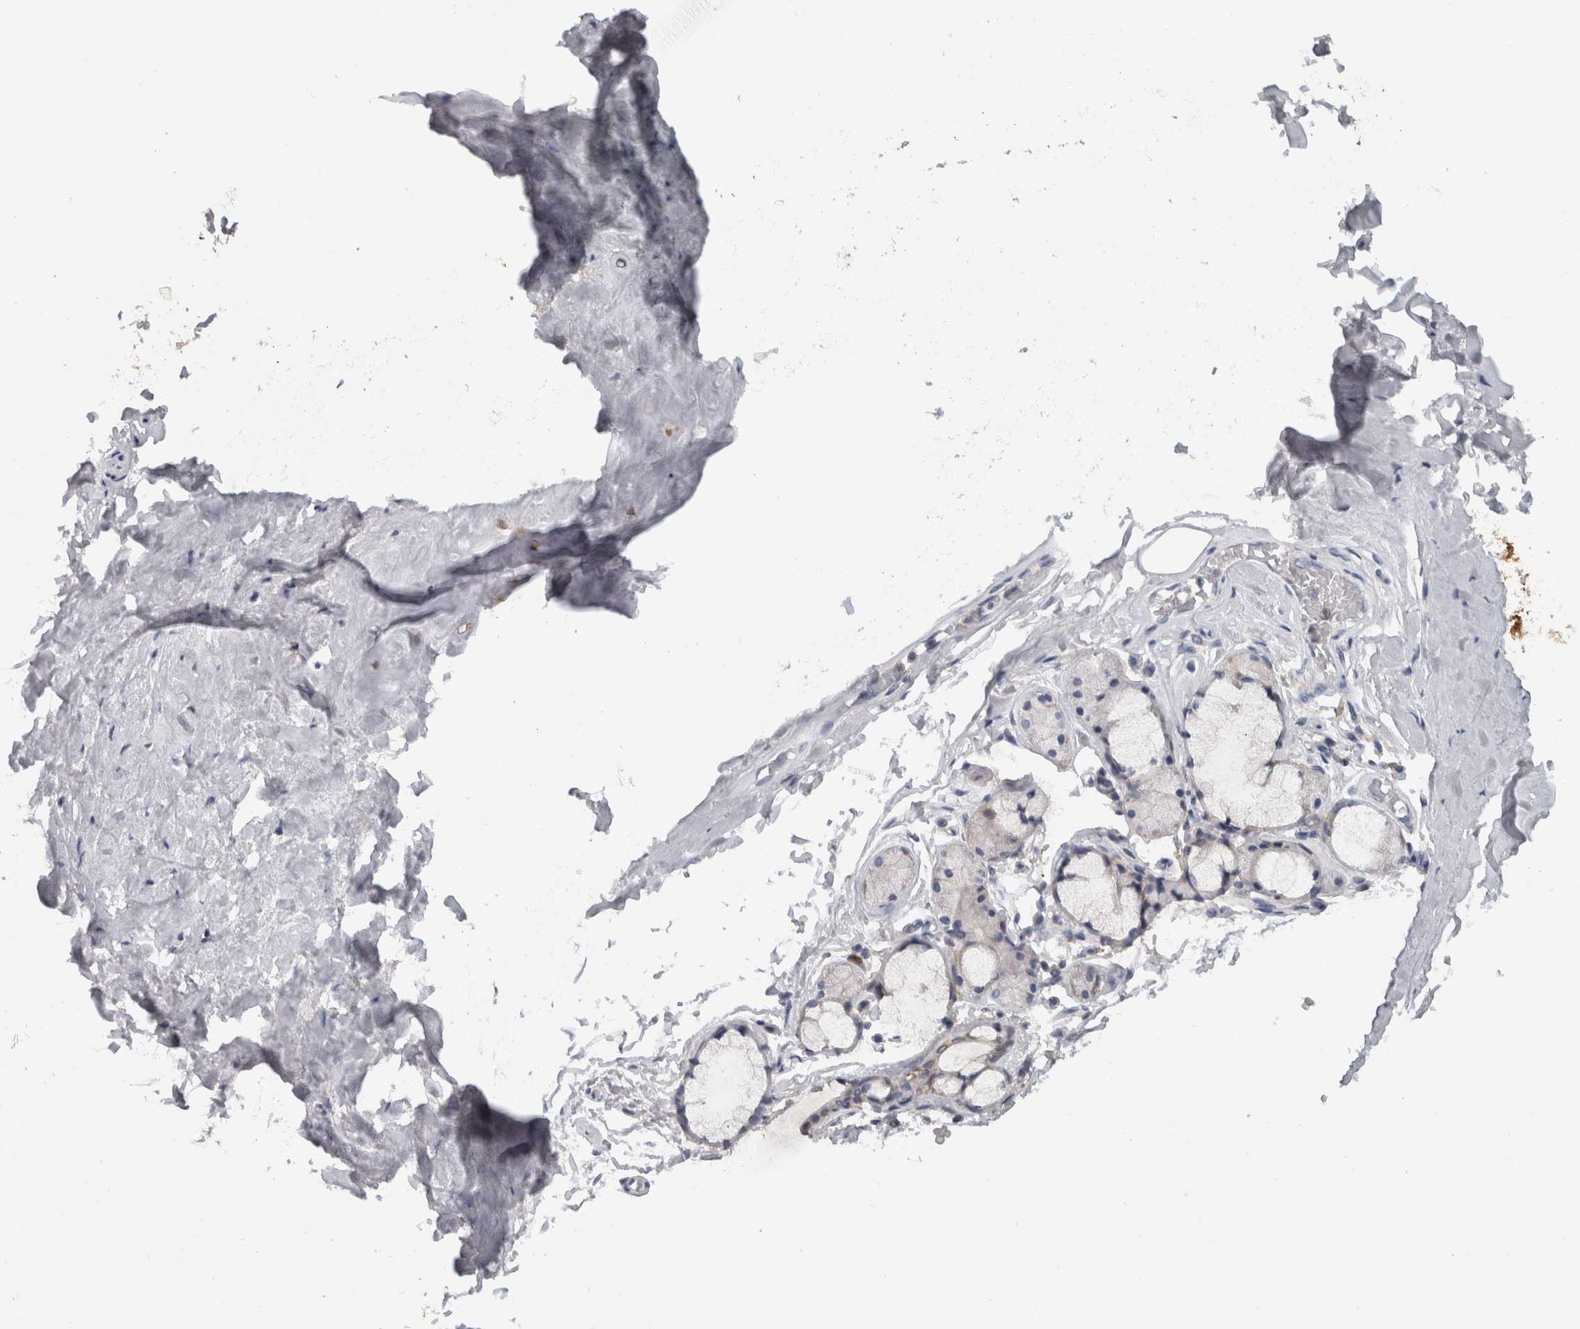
{"staining": {"intensity": "negative", "quantity": "none", "location": "none"}, "tissue": "adipose tissue", "cell_type": "Adipocytes", "image_type": "normal", "snomed": [{"axis": "morphology", "description": "Normal tissue, NOS"}, {"axis": "topography", "description": "Cartilage tissue"}, {"axis": "topography", "description": "Bronchus"}], "caption": "Micrograph shows no protein positivity in adipocytes of unremarkable adipose tissue.", "gene": "SCRN1", "patient": {"sex": "female", "age": 73}}